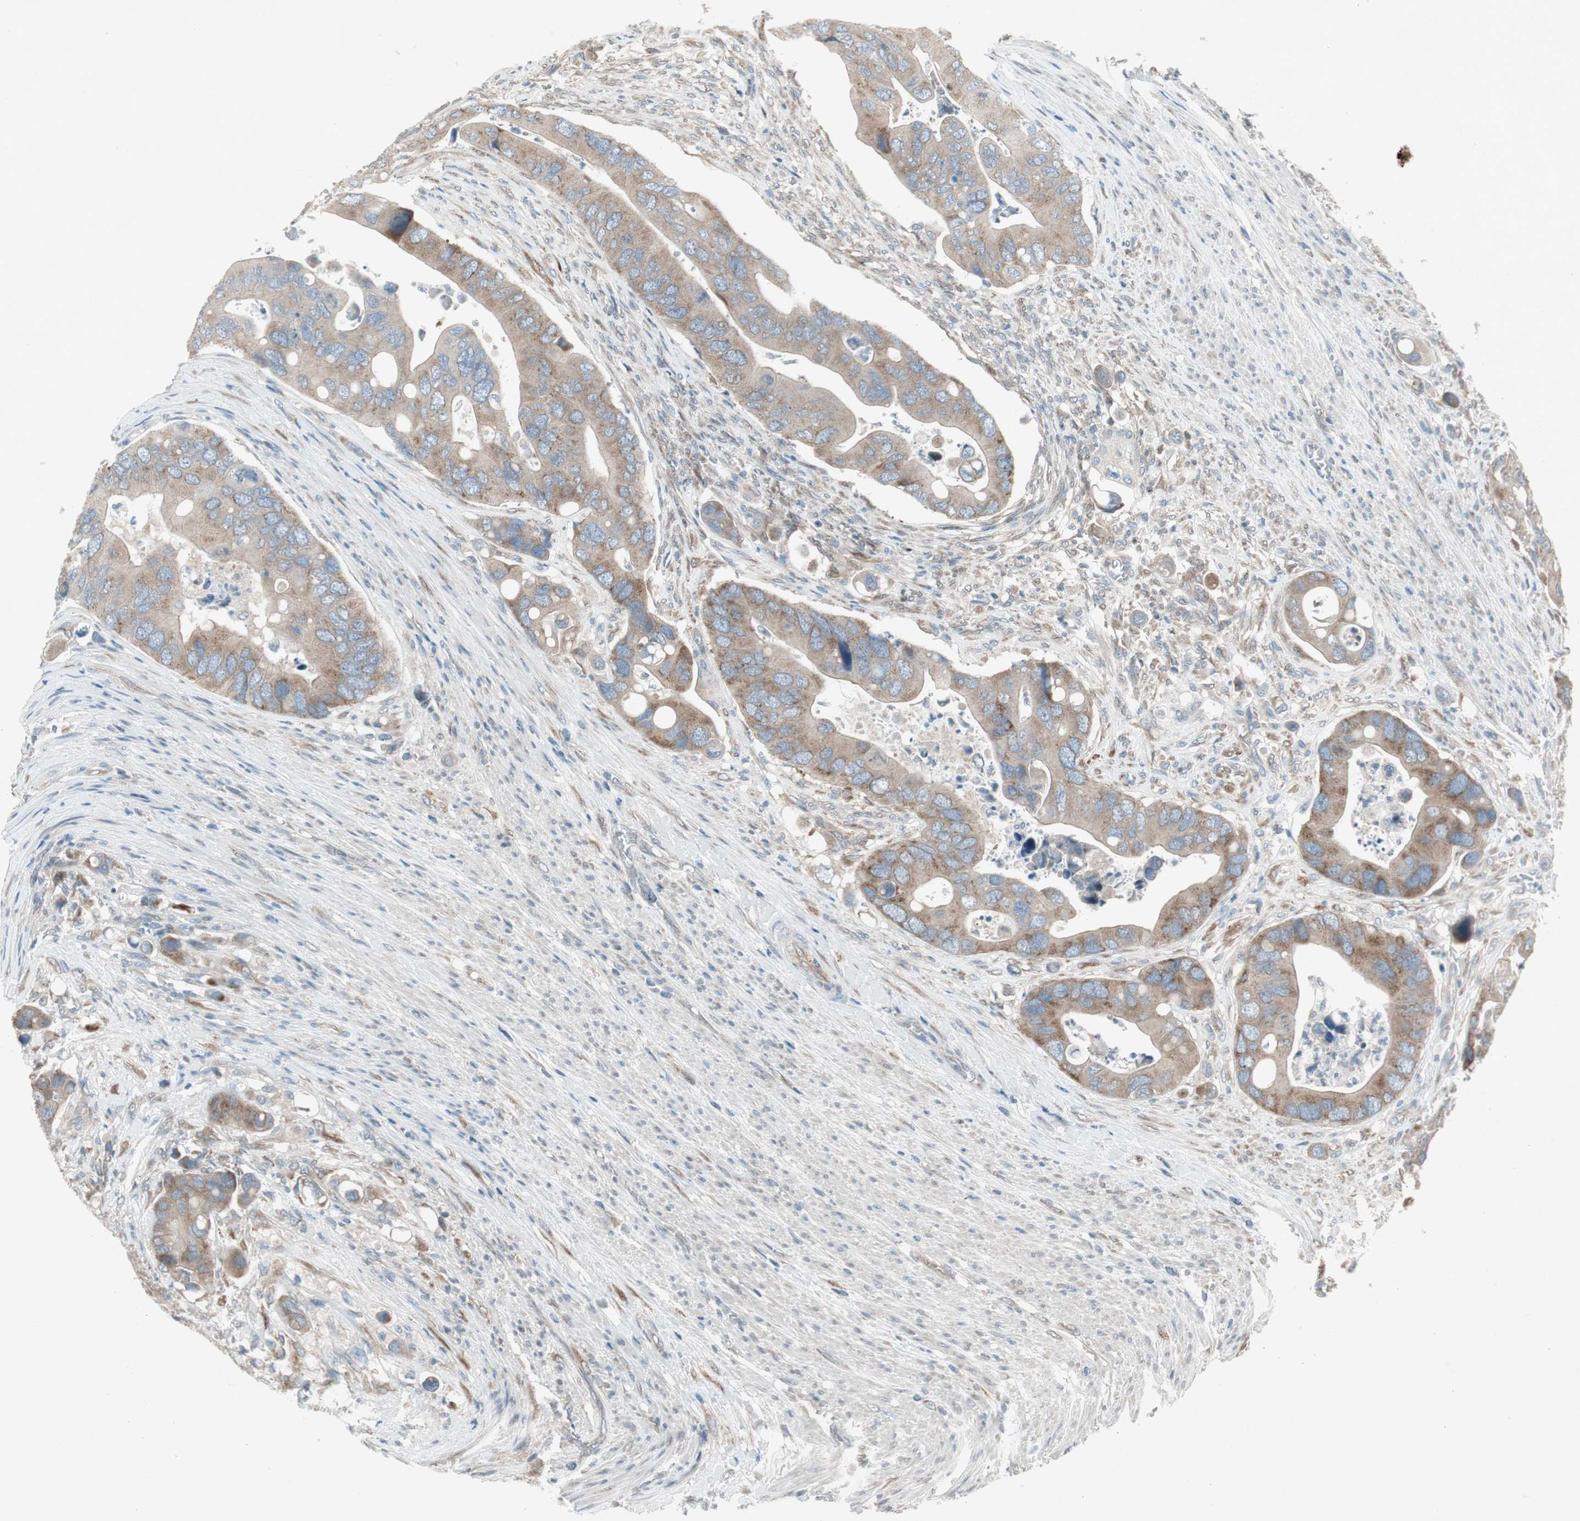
{"staining": {"intensity": "moderate", "quantity": ">75%", "location": "cytoplasmic/membranous"}, "tissue": "colorectal cancer", "cell_type": "Tumor cells", "image_type": "cancer", "snomed": [{"axis": "morphology", "description": "Adenocarcinoma, NOS"}, {"axis": "topography", "description": "Rectum"}], "caption": "Protein positivity by immunohistochemistry (IHC) shows moderate cytoplasmic/membranous staining in about >75% of tumor cells in colorectal cancer.", "gene": "PANK2", "patient": {"sex": "female", "age": 57}}